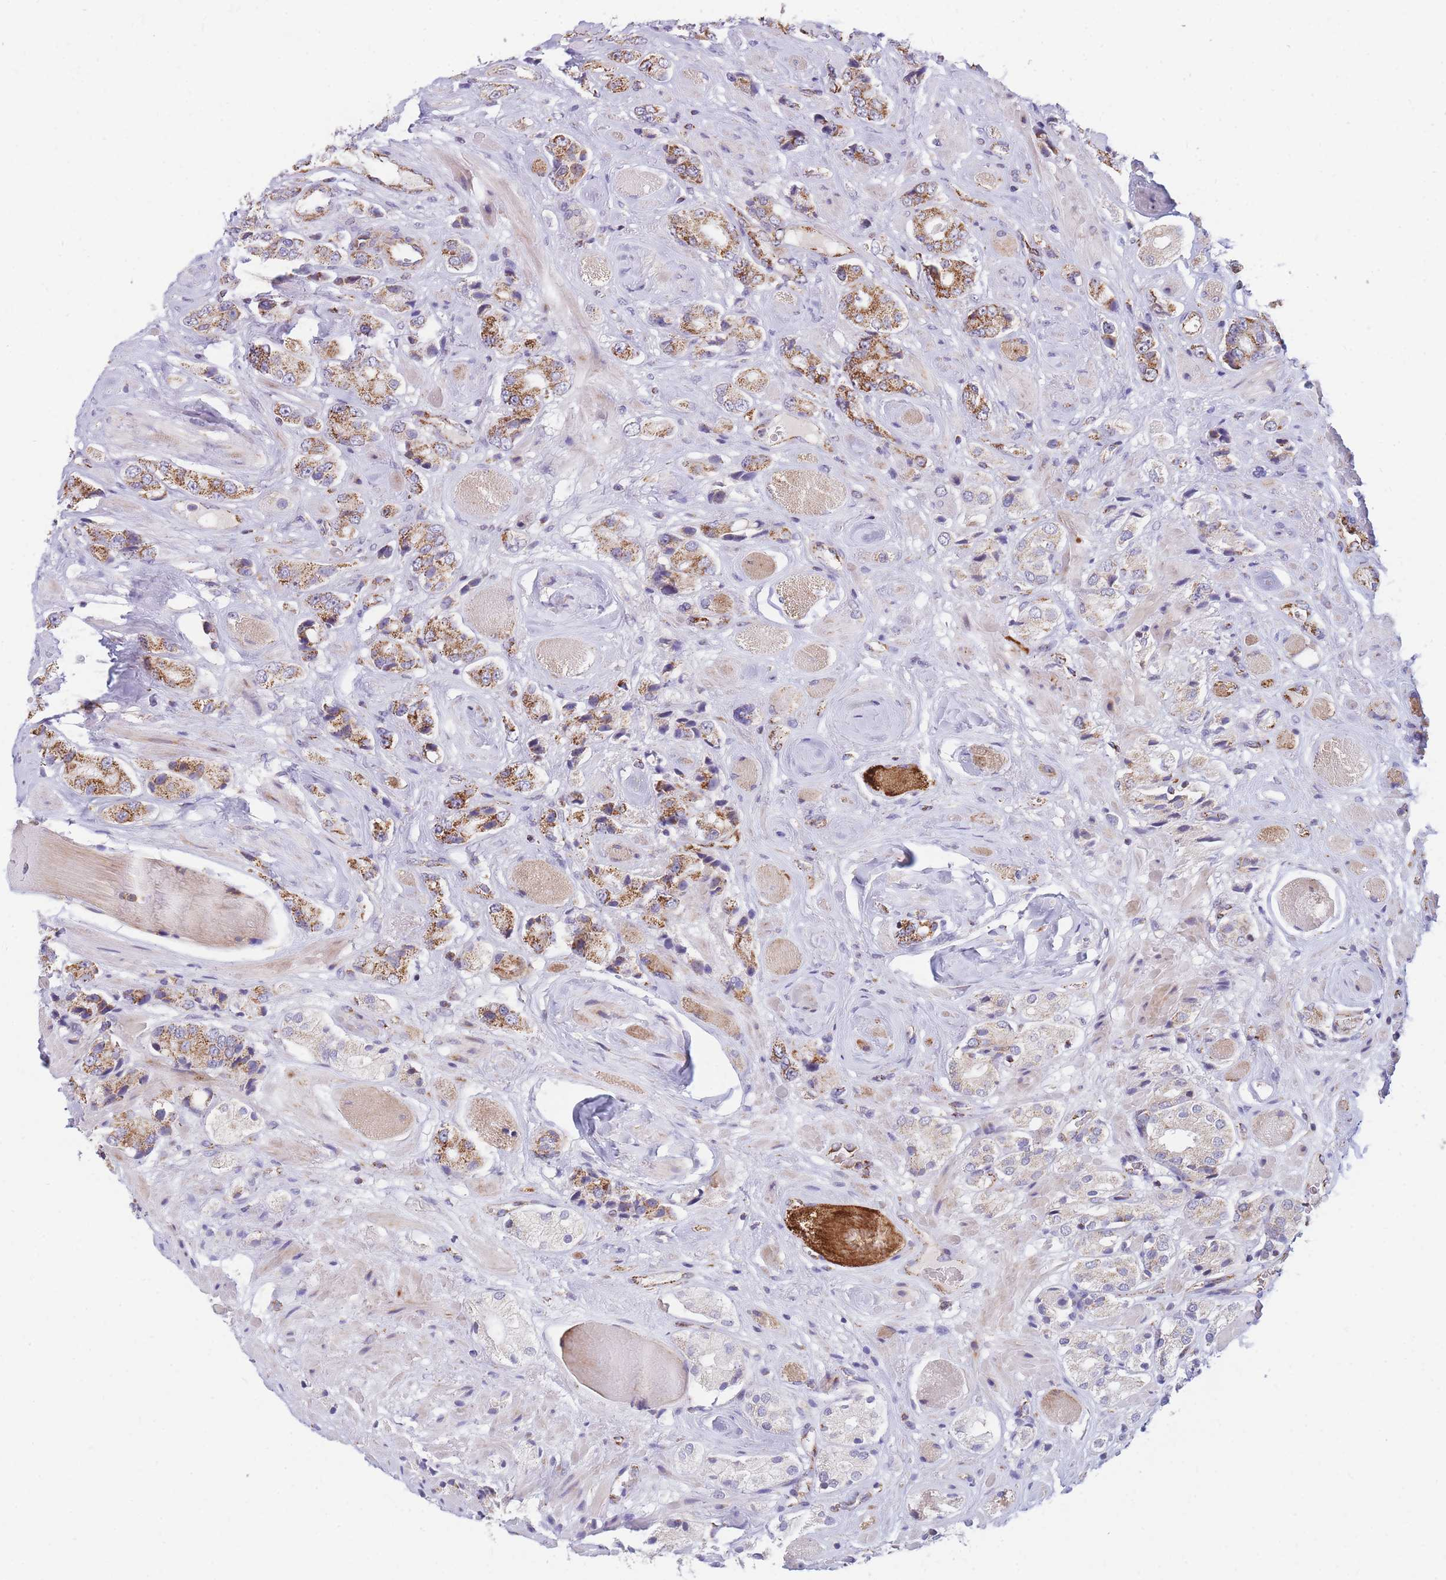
{"staining": {"intensity": "moderate", "quantity": ">75%", "location": "cytoplasmic/membranous"}, "tissue": "prostate cancer", "cell_type": "Tumor cells", "image_type": "cancer", "snomed": [{"axis": "morphology", "description": "Adenocarcinoma, High grade"}, {"axis": "topography", "description": "Prostate and seminal vesicle, NOS"}], "caption": "Moderate cytoplasmic/membranous protein positivity is seen in approximately >75% of tumor cells in prostate adenocarcinoma (high-grade). The staining was performed using DAB to visualize the protein expression in brown, while the nuclei were stained in blue with hematoxylin (Magnification: 20x).", "gene": "DDX49", "patient": {"sex": "male", "age": 64}}